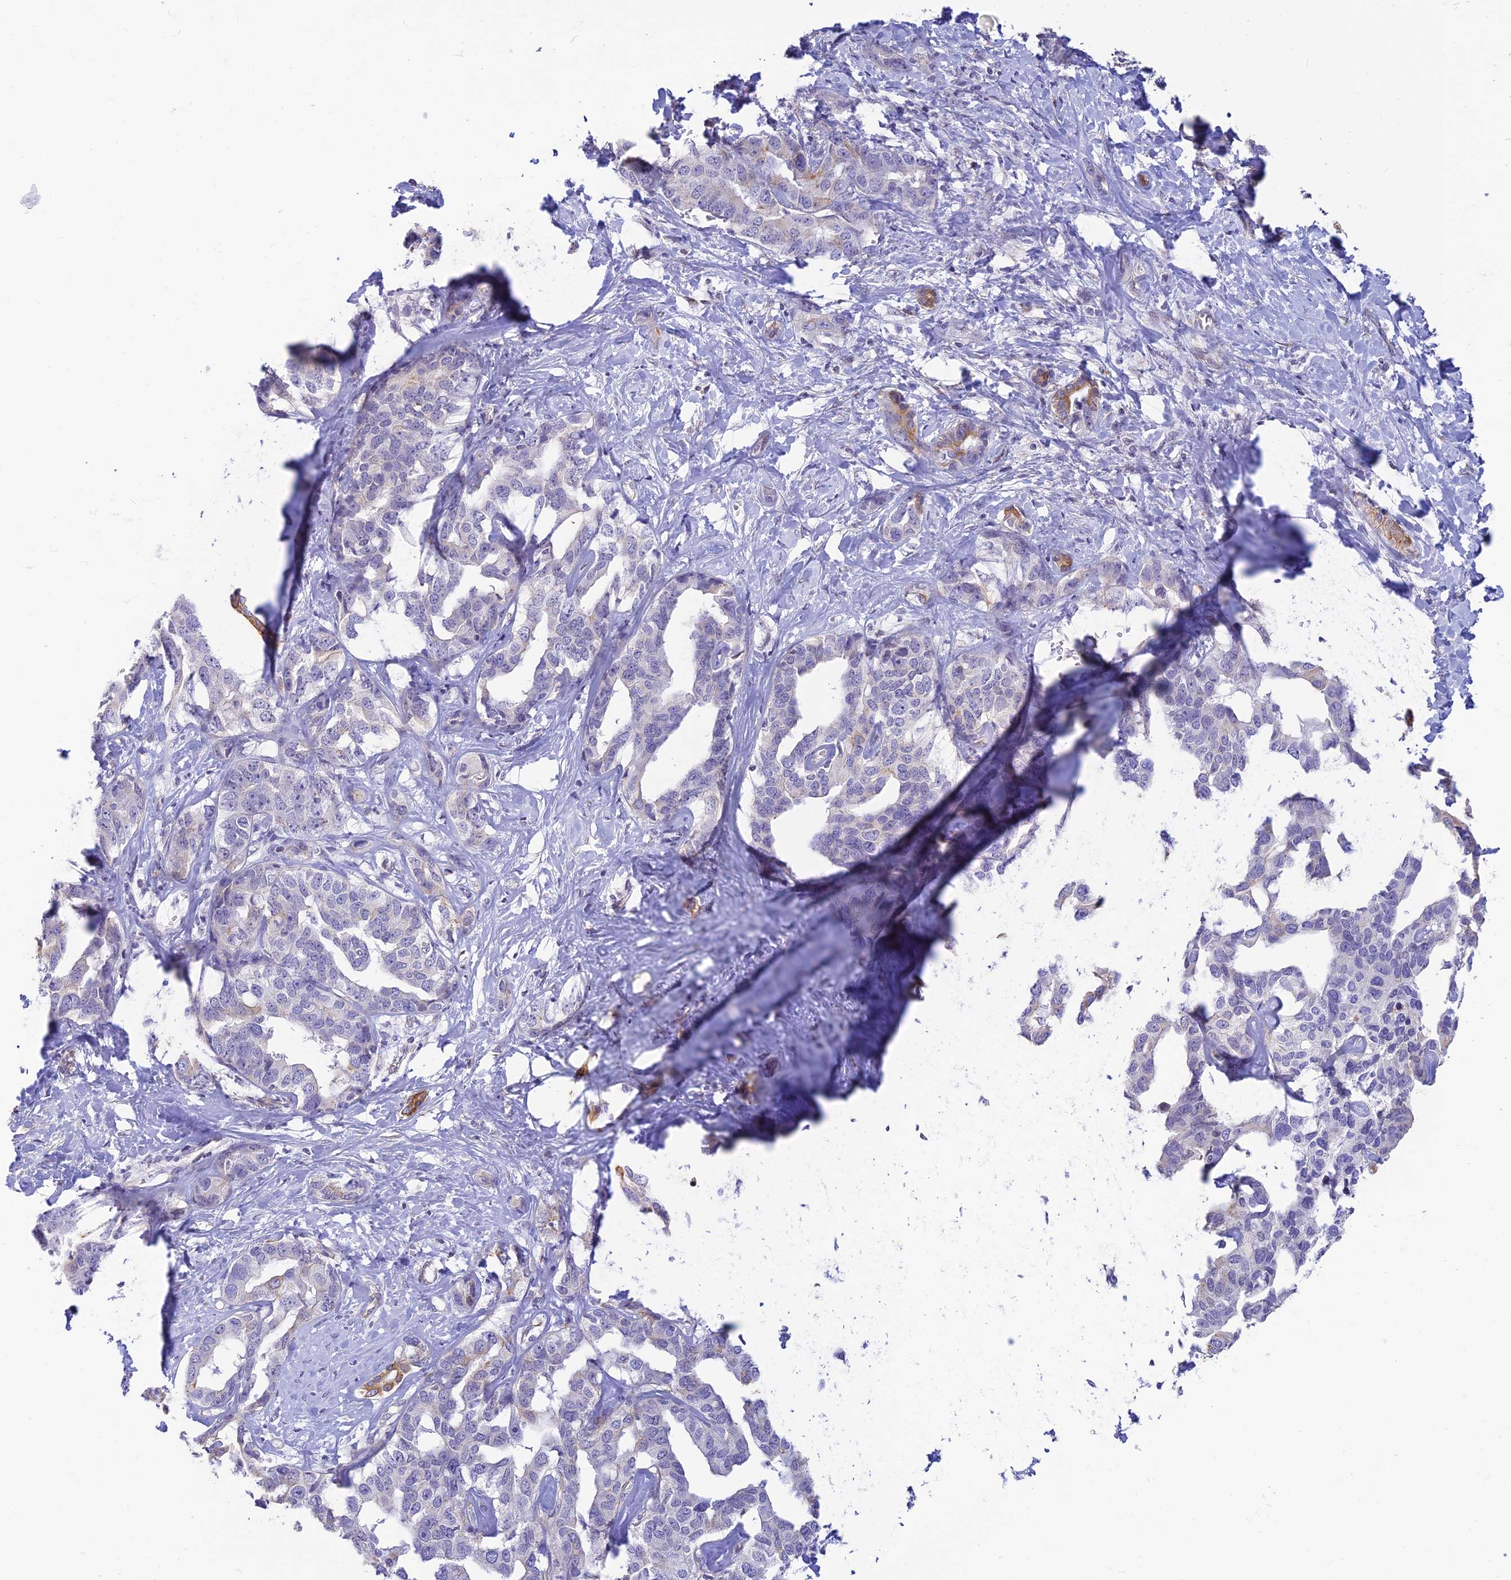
{"staining": {"intensity": "negative", "quantity": "none", "location": "none"}, "tissue": "liver cancer", "cell_type": "Tumor cells", "image_type": "cancer", "snomed": [{"axis": "morphology", "description": "Cholangiocarcinoma"}, {"axis": "topography", "description": "Liver"}], "caption": "Liver cancer was stained to show a protein in brown. There is no significant staining in tumor cells. (Stains: DAB (3,3'-diaminobenzidine) immunohistochemistry (IHC) with hematoxylin counter stain, Microscopy: brightfield microscopy at high magnification).", "gene": "ALDH1L2", "patient": {"sex": "male", "age": 59}}